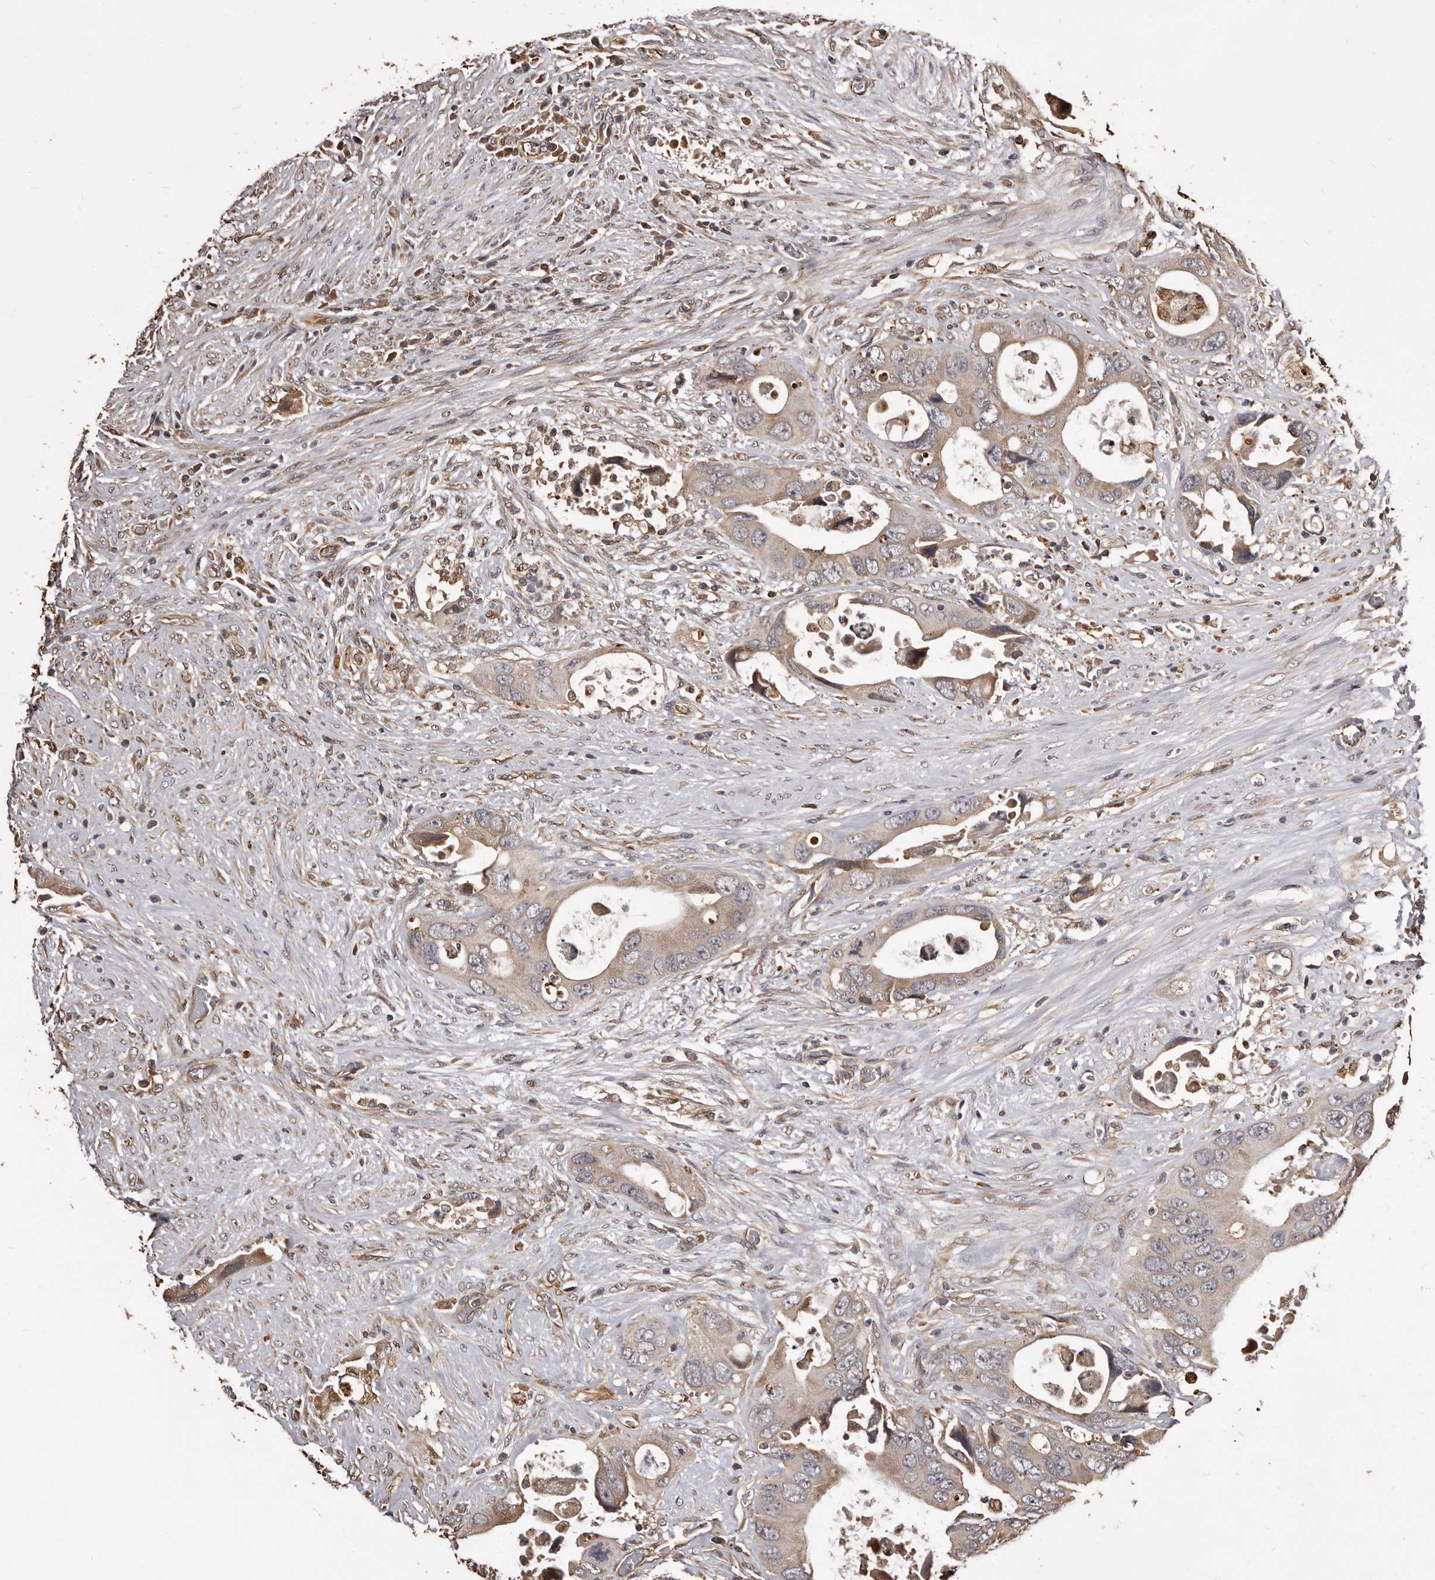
{"staining": {"intensity": "weak", "quantity": ">75%", "location": "cytoplasmic/membranous"}, "tissue": "colorectal cancer", "cell_type": "Tumor cells", "image_type": "cancer", "snomed": [{"axis": "morphology", "description": "Adenocarcinoma, NOS"}, {"axis": "topography", "description": "Rectum"}], "caption": "Immunohistochemical staining of human colorectal cancer demonstrates low levels of weak cytoplasmic/membranous protein expression in approximately >75% of tumor cells. Immunohistochemistry (ihc) stains the protein in brown and the nuclei are stained blue.", "gene": "ALPK1", "patient": {"sex": "male", "age": 70}}